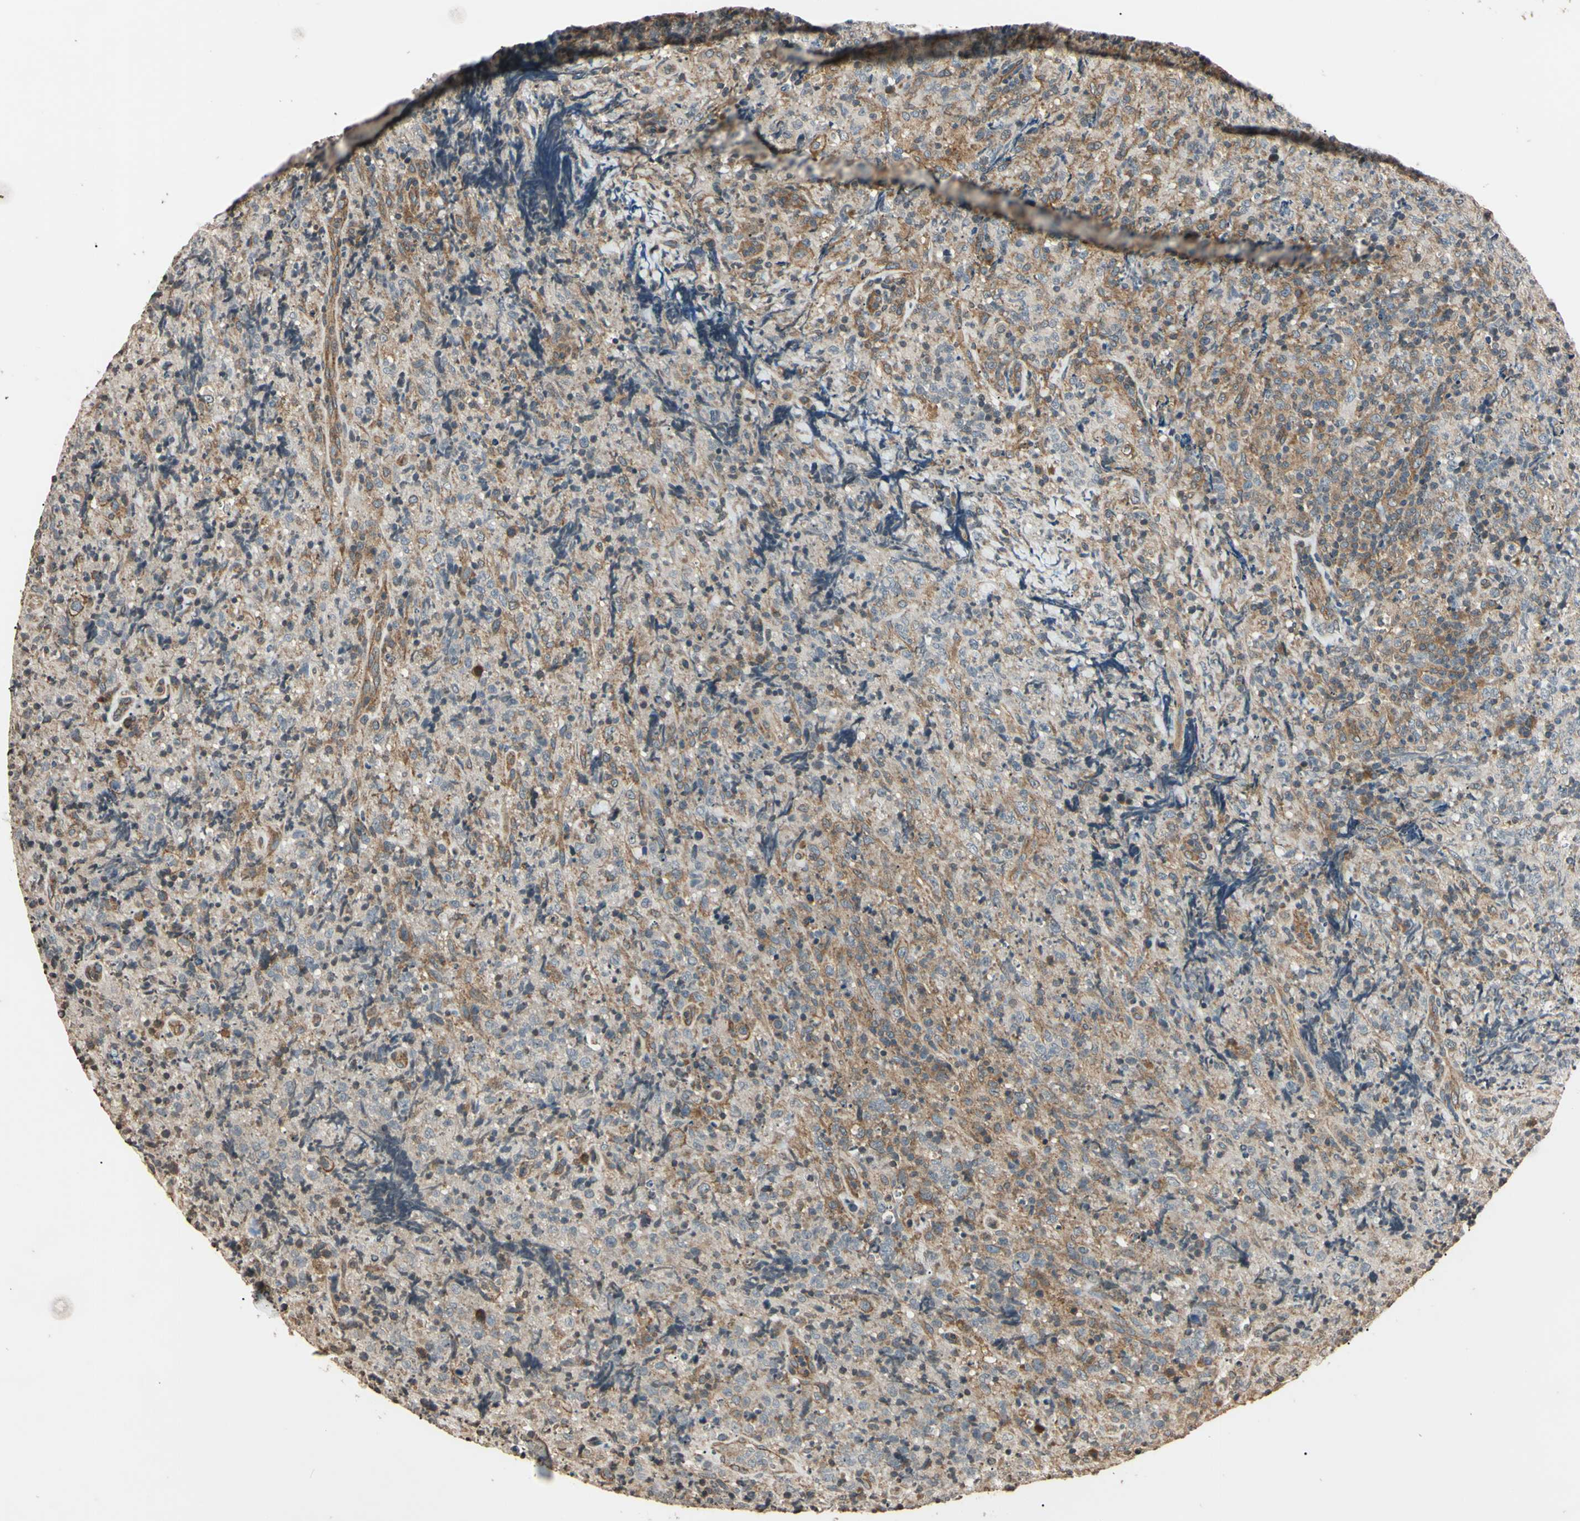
{"staining": {"intensity": "weak", "quantity": "<25%", "location": "cytoplasmic/membranous"}, "tissue": "lymphoma", "cell_type": "Tumor cells", "image_type": "cancer", "snomed": [{"axis": "morphology", "description": "Malignant lymphoma, non-Hodgkin's type, High grade"}, {"axis": "topography", "description": "Tonsil"}], "caption": "DAB immunohistochemical staining of human lymphoma demonstrates no significant expression in tumor cells.", "gene": "EPN1", "patient": {"sex": "female", "age": 36}}